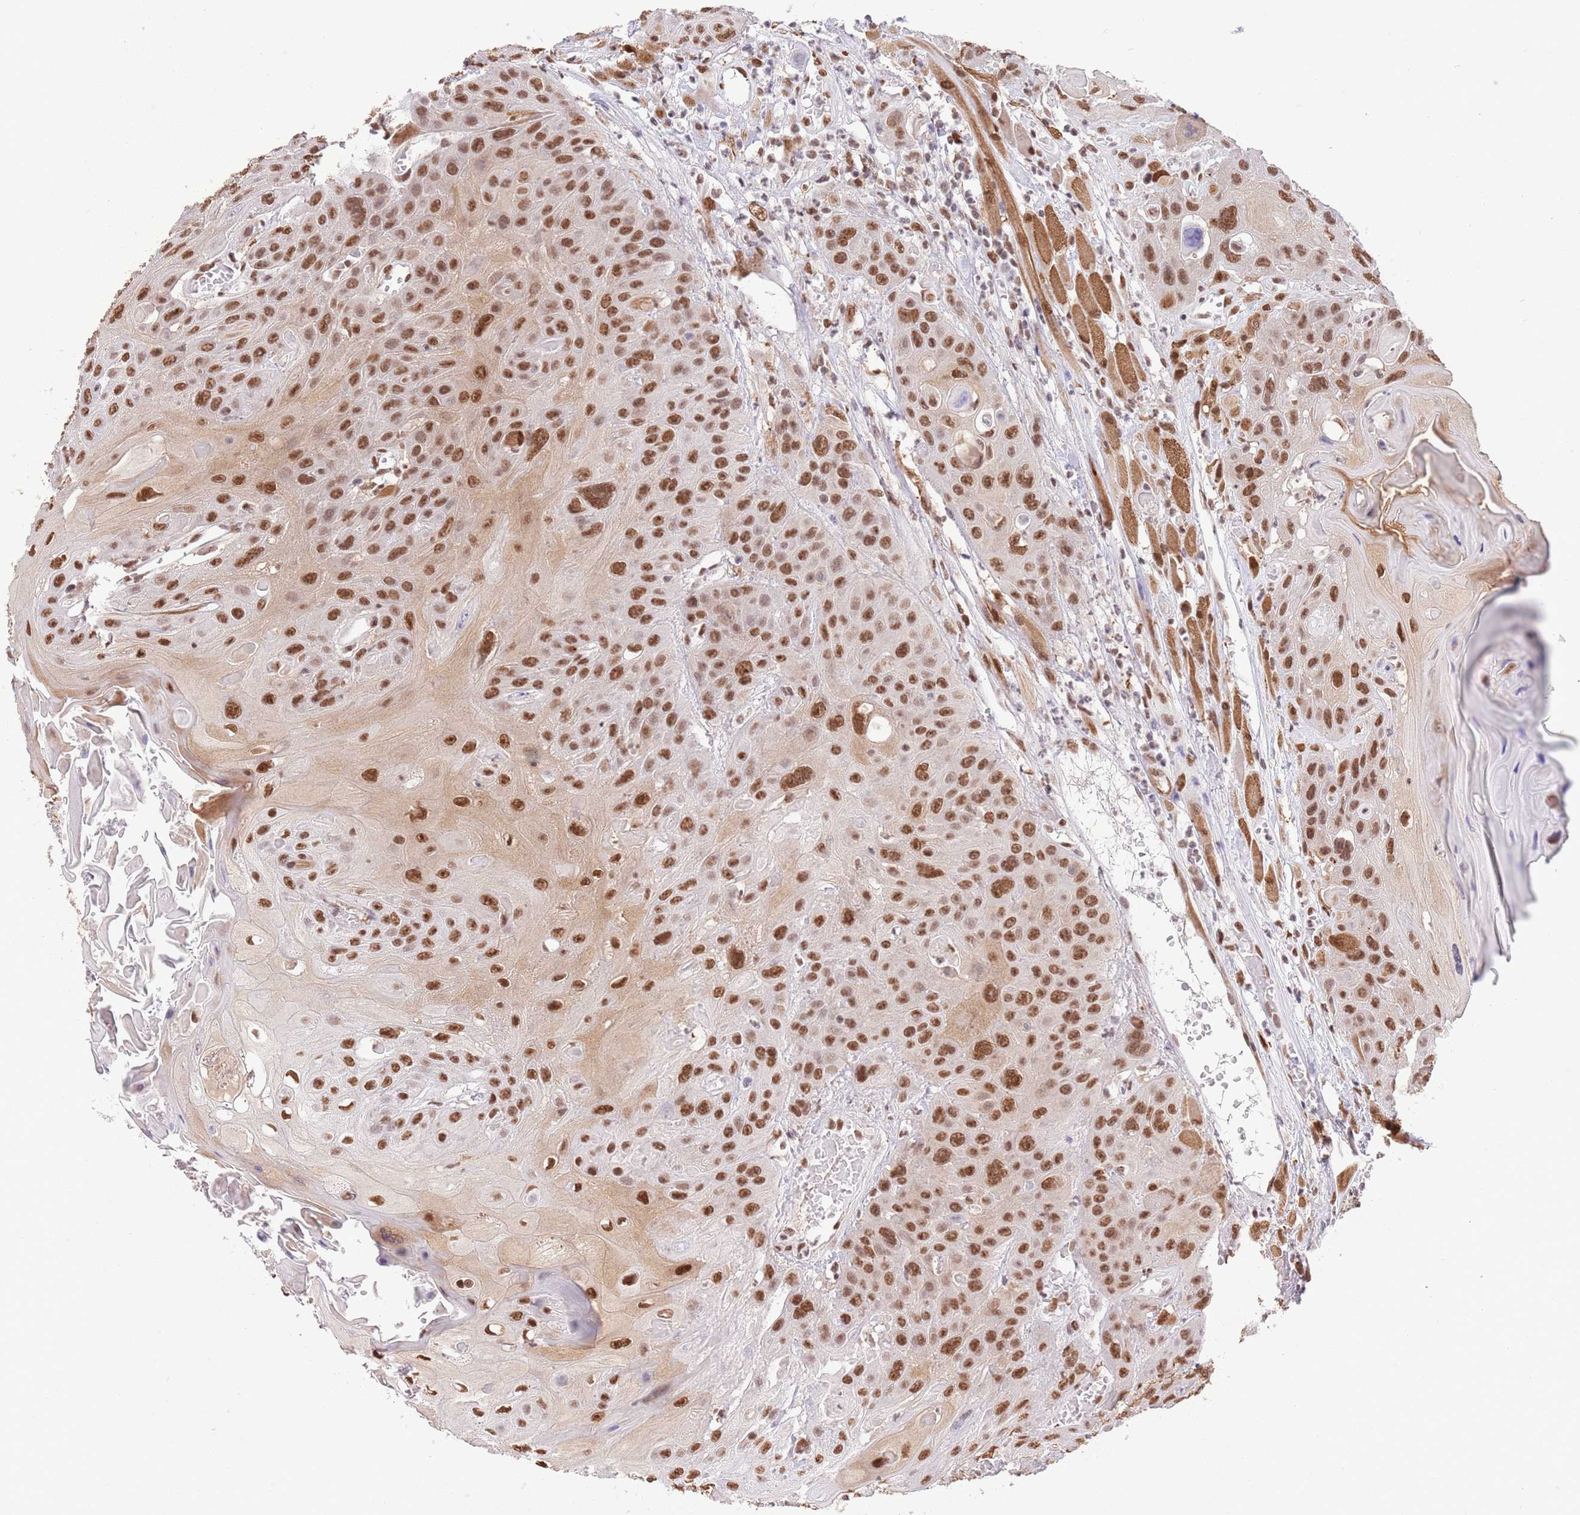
{"staining": {"intensity": "moderate", "quantity": ">75%", "location": "nuclear"}, "tissue": "head and neck cancer", "cell_type": "Tumor cells", "image_type": "cancer", "snomed": [{"axis": "morphology", "description": "Squamous cell carcinoma, NOS"}, {"axis": "topography", "description": "Head-Neck"}], "caption": "DAB immunohistochemical staining of head and neck squamous cell carcinoma displays moderate nuclear protein positivity in about >75% of tumor cells.", "gene": "TRIM32", "patient": {"sex": "female", "age": 59}}